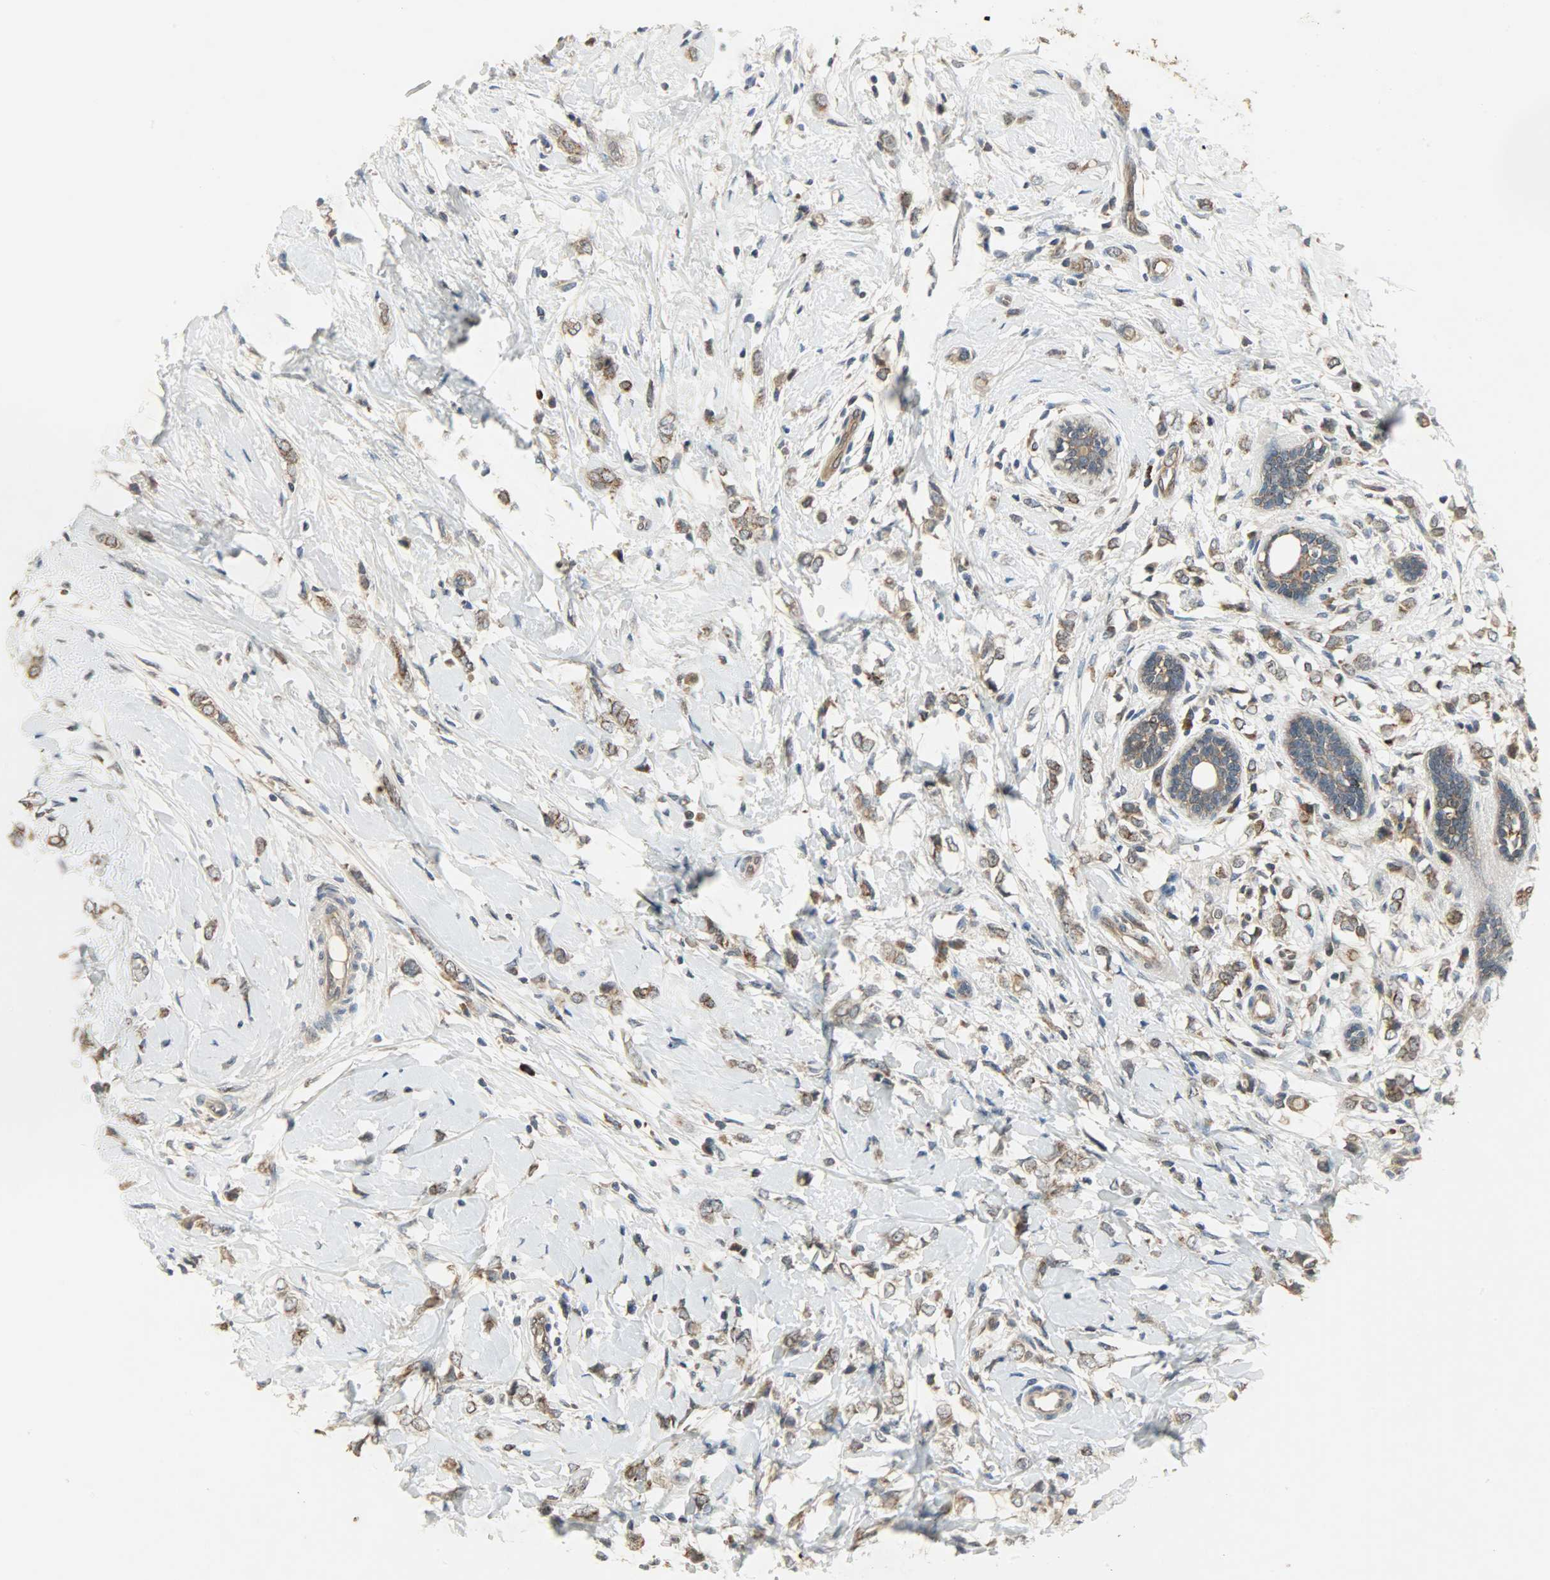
{"staining": {"intensity": "strong", "quantity": ">75%", "location": "cytoplasmic/membranous"}, "tissue": "breast cancer", "cell_type": "Tumor cells", "image_type": "cancer", "snomed": [{"axis": "morphology", "description": "Normal tissue, NOS"}, {"axis": "morphology", "description": "Lobular carcinoma"}, {"axis": "topography", "description": "Breast"}], "caption": "Immunohistochemical staining of breast lobular carcinoma exhibits strong cytoplasmic/membranous protein expression in approximately >75% of tumor cells. The protein of interest is shown in brown color, while the nuclei are stained blue.", "gene": "AMT", "patient": {"sex": "female", "age": 47}}